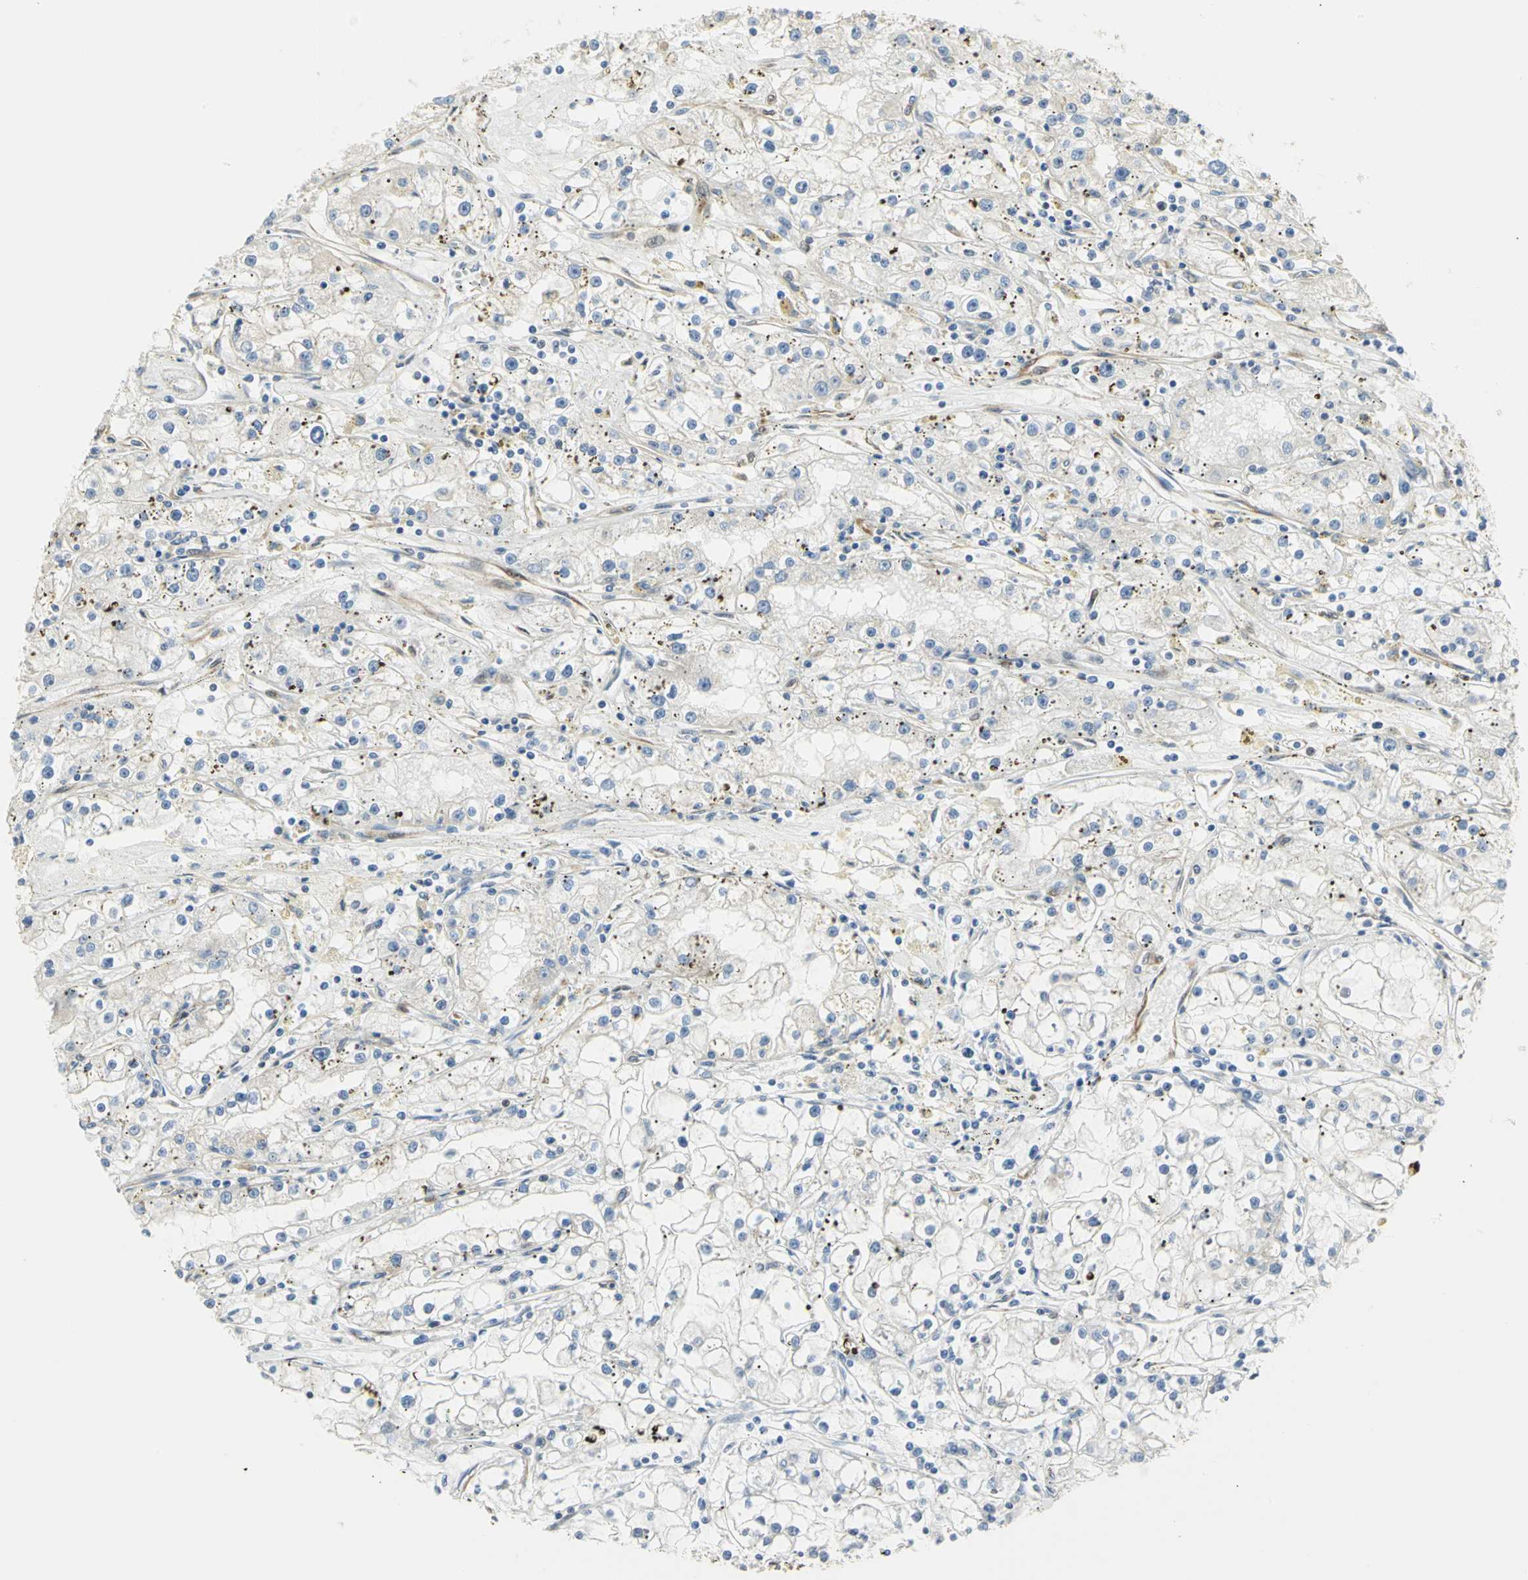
{"staining": {"intensity": "negative", "quantity": "none", "location": "none"}, "tissue": "renal cancer", "cell_type": "Tumor cells", "image_type": "cancer", "snomed": [{"axis": "morphology", "description": "Adenocarcinoma, NOS"}, {"axis": "topography", "description": "Kidney"}], "caption": "The IHC histopathology image has no significant staining in tumor cells of renal cancer tissue.", "gene": "EEA1", "patient": {"sex": "male", "age": 56}}